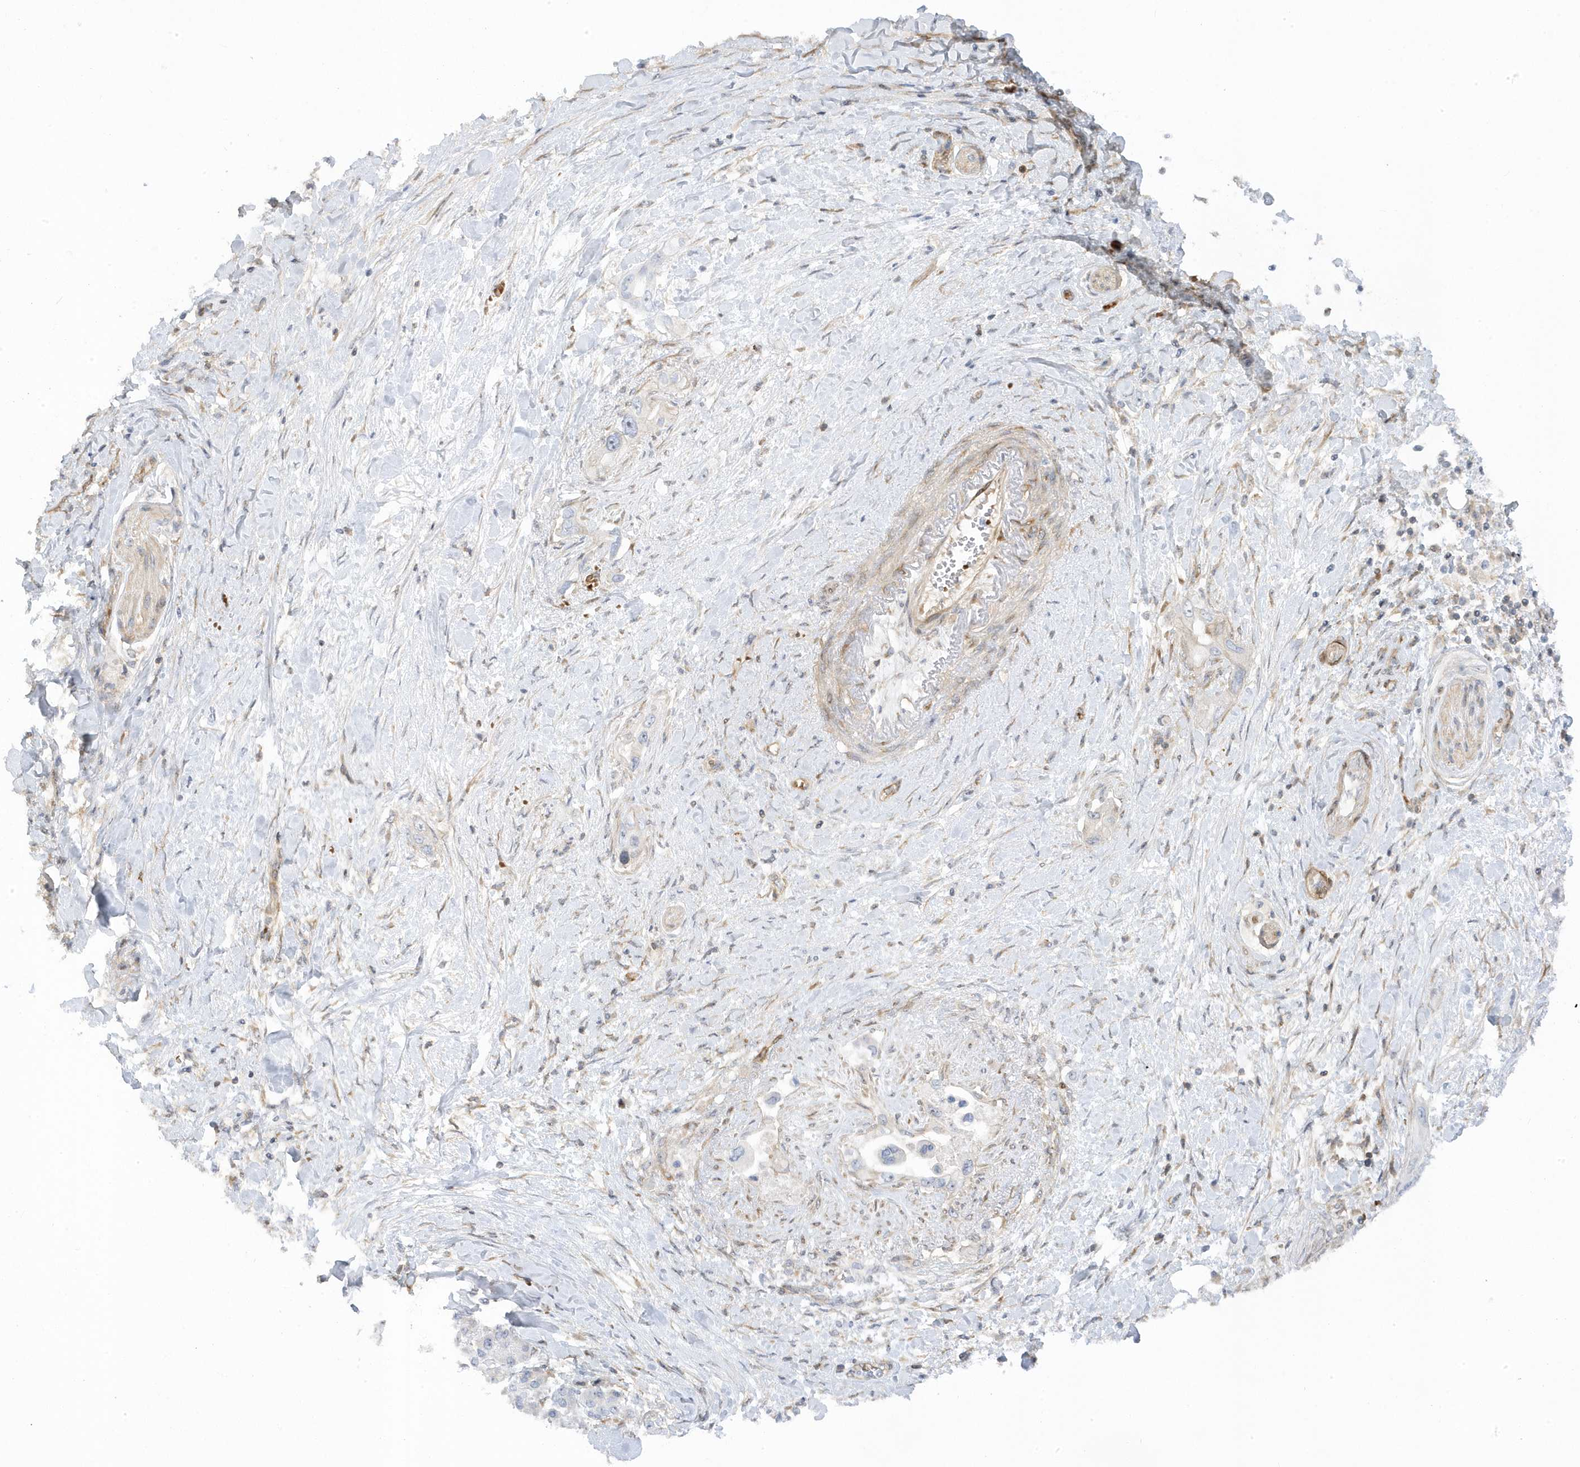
{"staining": {"intensity": "weak", "quantity": "<25%", "location": "cytoplasmic/membranous"}, "tissue": "pancreatic cancer", "cell_type": "Tumor cells", "image_type": "cancer", "snomed": [{"axis": "morphology", "description": "Inflammation, NOS"}, {"axis": "morphology", "description": "Adenocarcinoma, NOS"}, {"axis": "topography", "description": "Pancreas"}], "caption": "DAB immunohistochemical staining of human pancreatic cancer shows no significant expression in tumor cells.", "gene": "MAP7D3", "patient": {"sex": "female", "age": 56}}